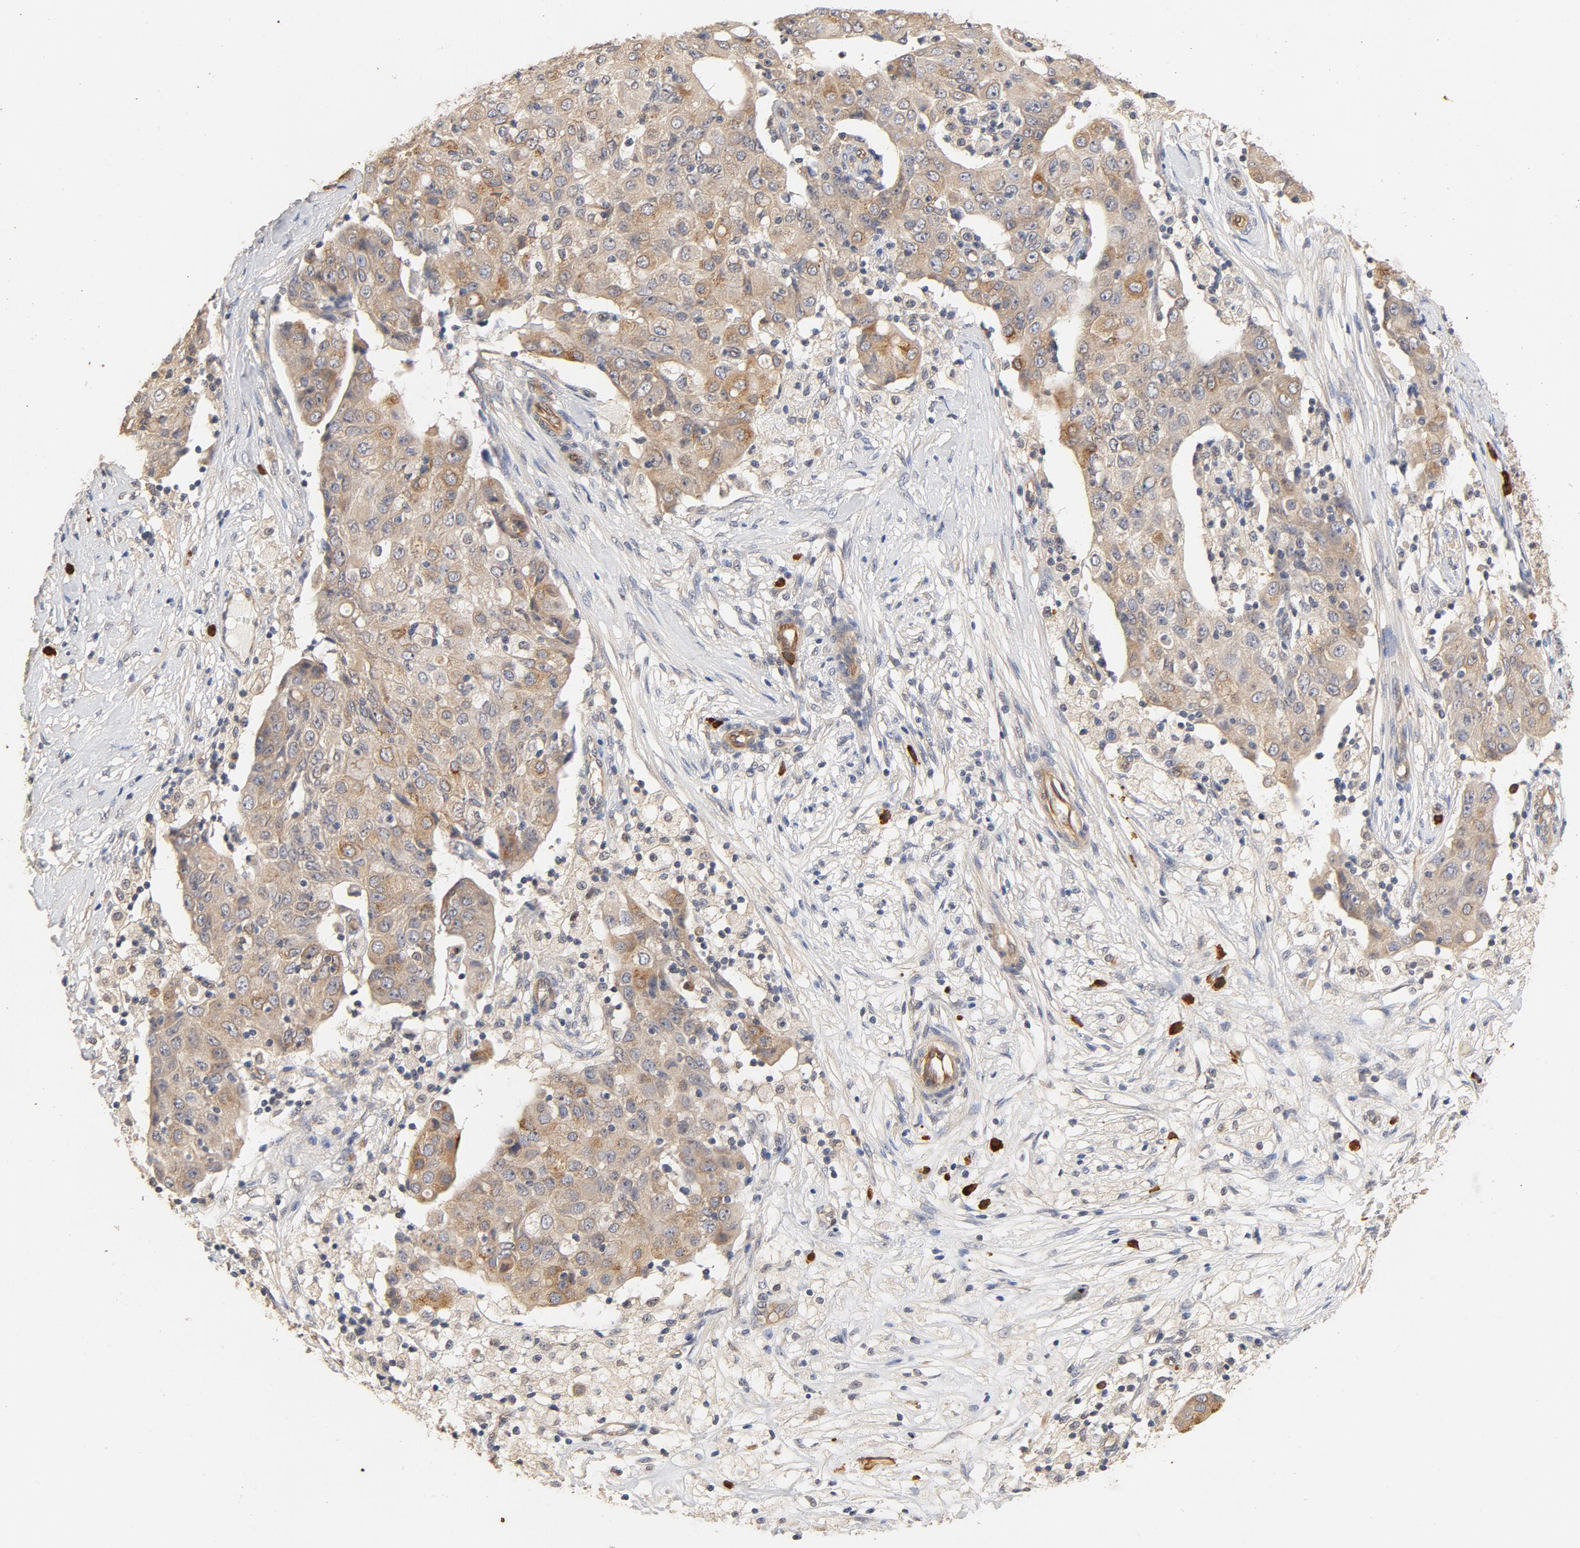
{"staining": {"intensity": "weak", "quantity": ">75%", "location": "cytoplasmic/membranous"}, "tissue": "ovarian cancer", "cell_type": "Tumor cells", "image_type": "cancer", "snomed": [{"axis": "morphology", "description": "Carcinoma, endometroid"}, {"axis": "topography", "description": "Ovary"}], "caption": "Protein staining by immunohistochemistry (IHC) reveals weak cytoplasmic/membranous expression in approximately >75% of tumor cells in endometroid carcinoma (ovarian).", "gene": "UBE2J1", "patient": {"sex": "female", "age": 42}}